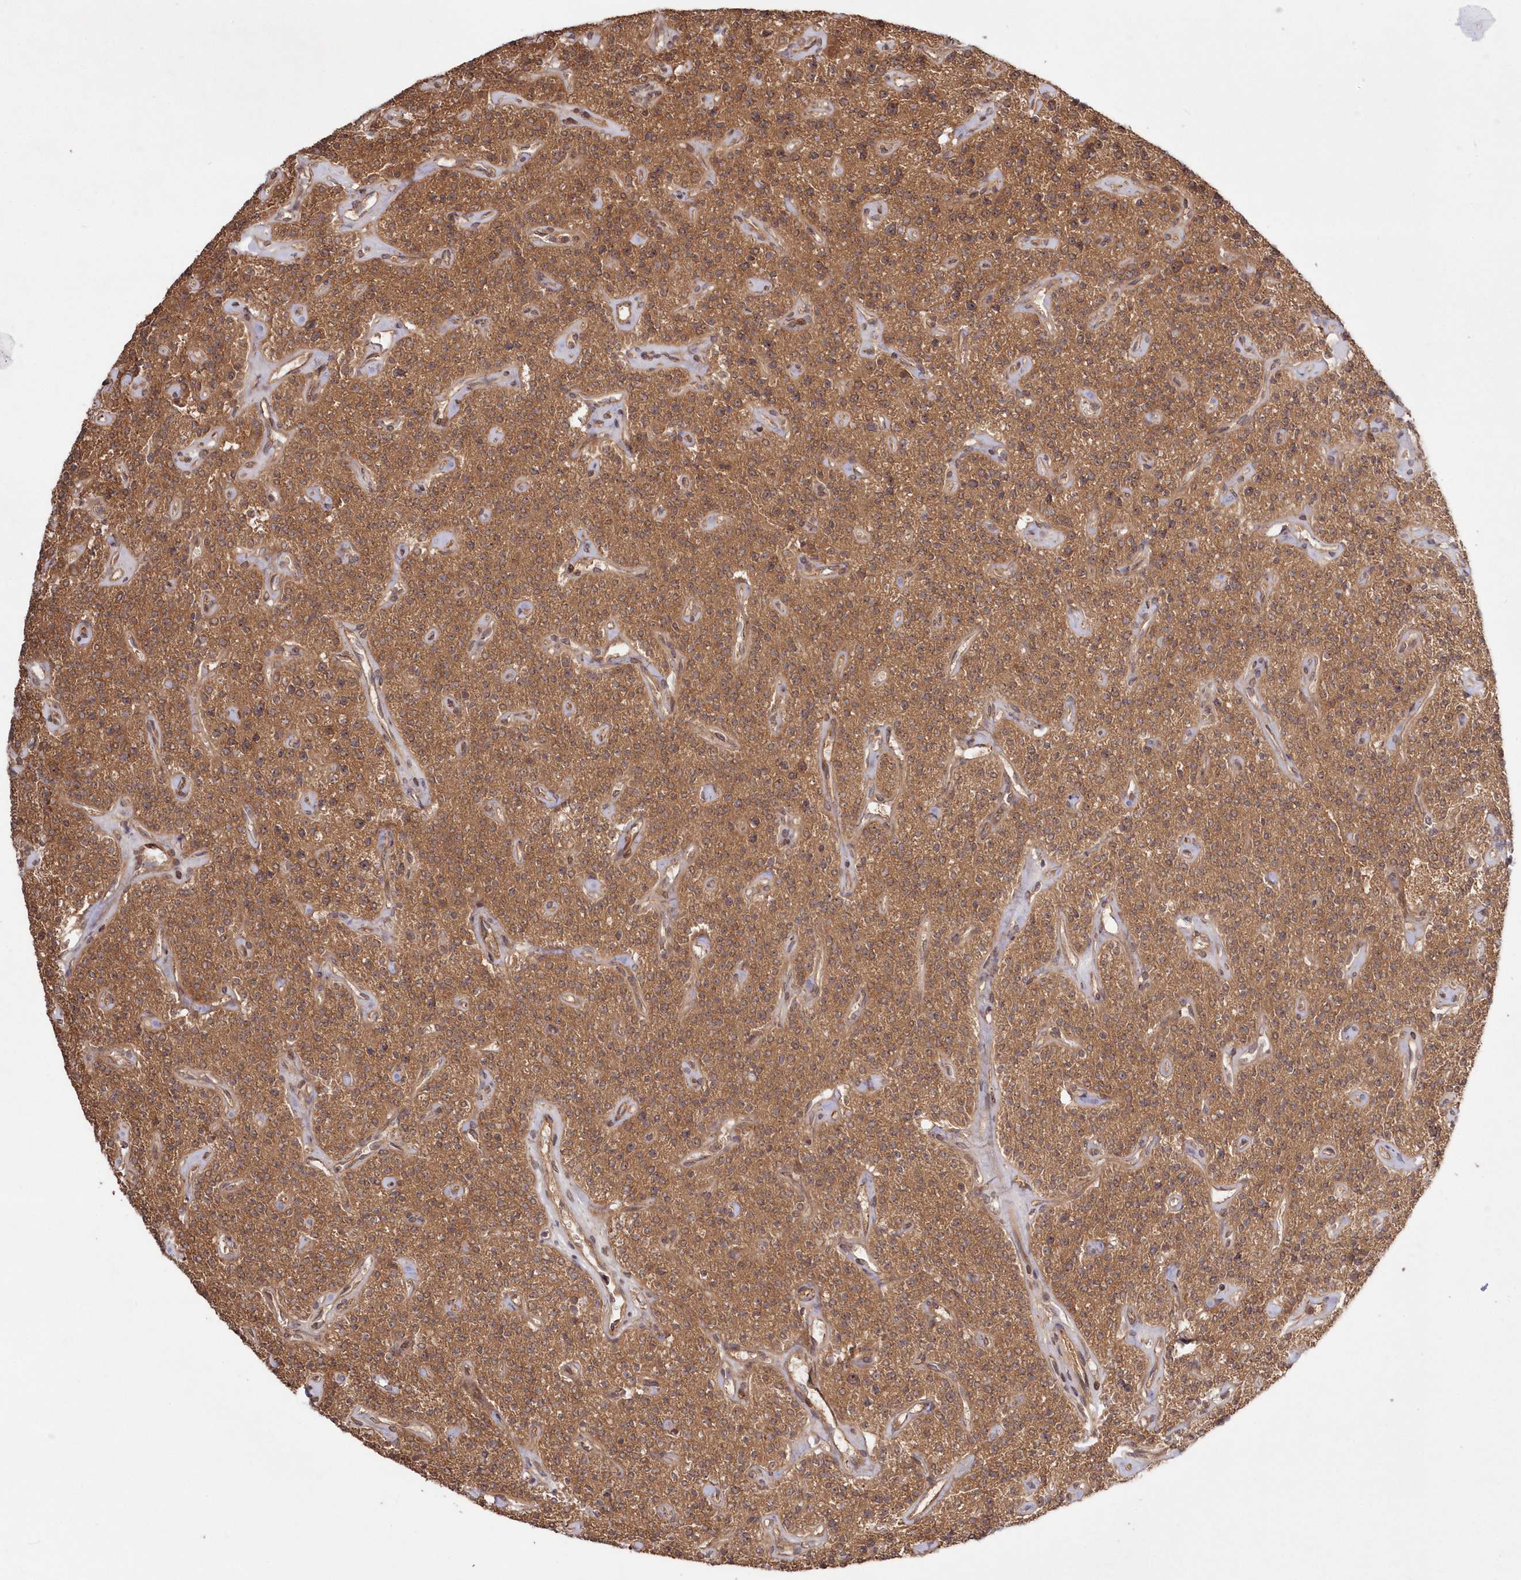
{"staining": {"intensity": "strong", "quantity": ">75%", "location": "cytoplasmic/membranous"}, "tissue": "parathyroid gland", "cell_type": "Glandular cells", "image_type": "normal", "snomed": [{"axis": "morphology", "description": "Normal tissue, NOS"}, {"axis": "topography", "description": "Parathyroid gland"}], "caption": "Parathyroid gland stained for a protein demonstrates strong cytoplasmic/membranous positivity in glandular cells. The staining is performed using DAB brown chromogen to label protein expression. The nuclei are counter-stained blue using hematoxylin.", "gene": "TBCA", "patient": {"sex": "male", "age": 46}}